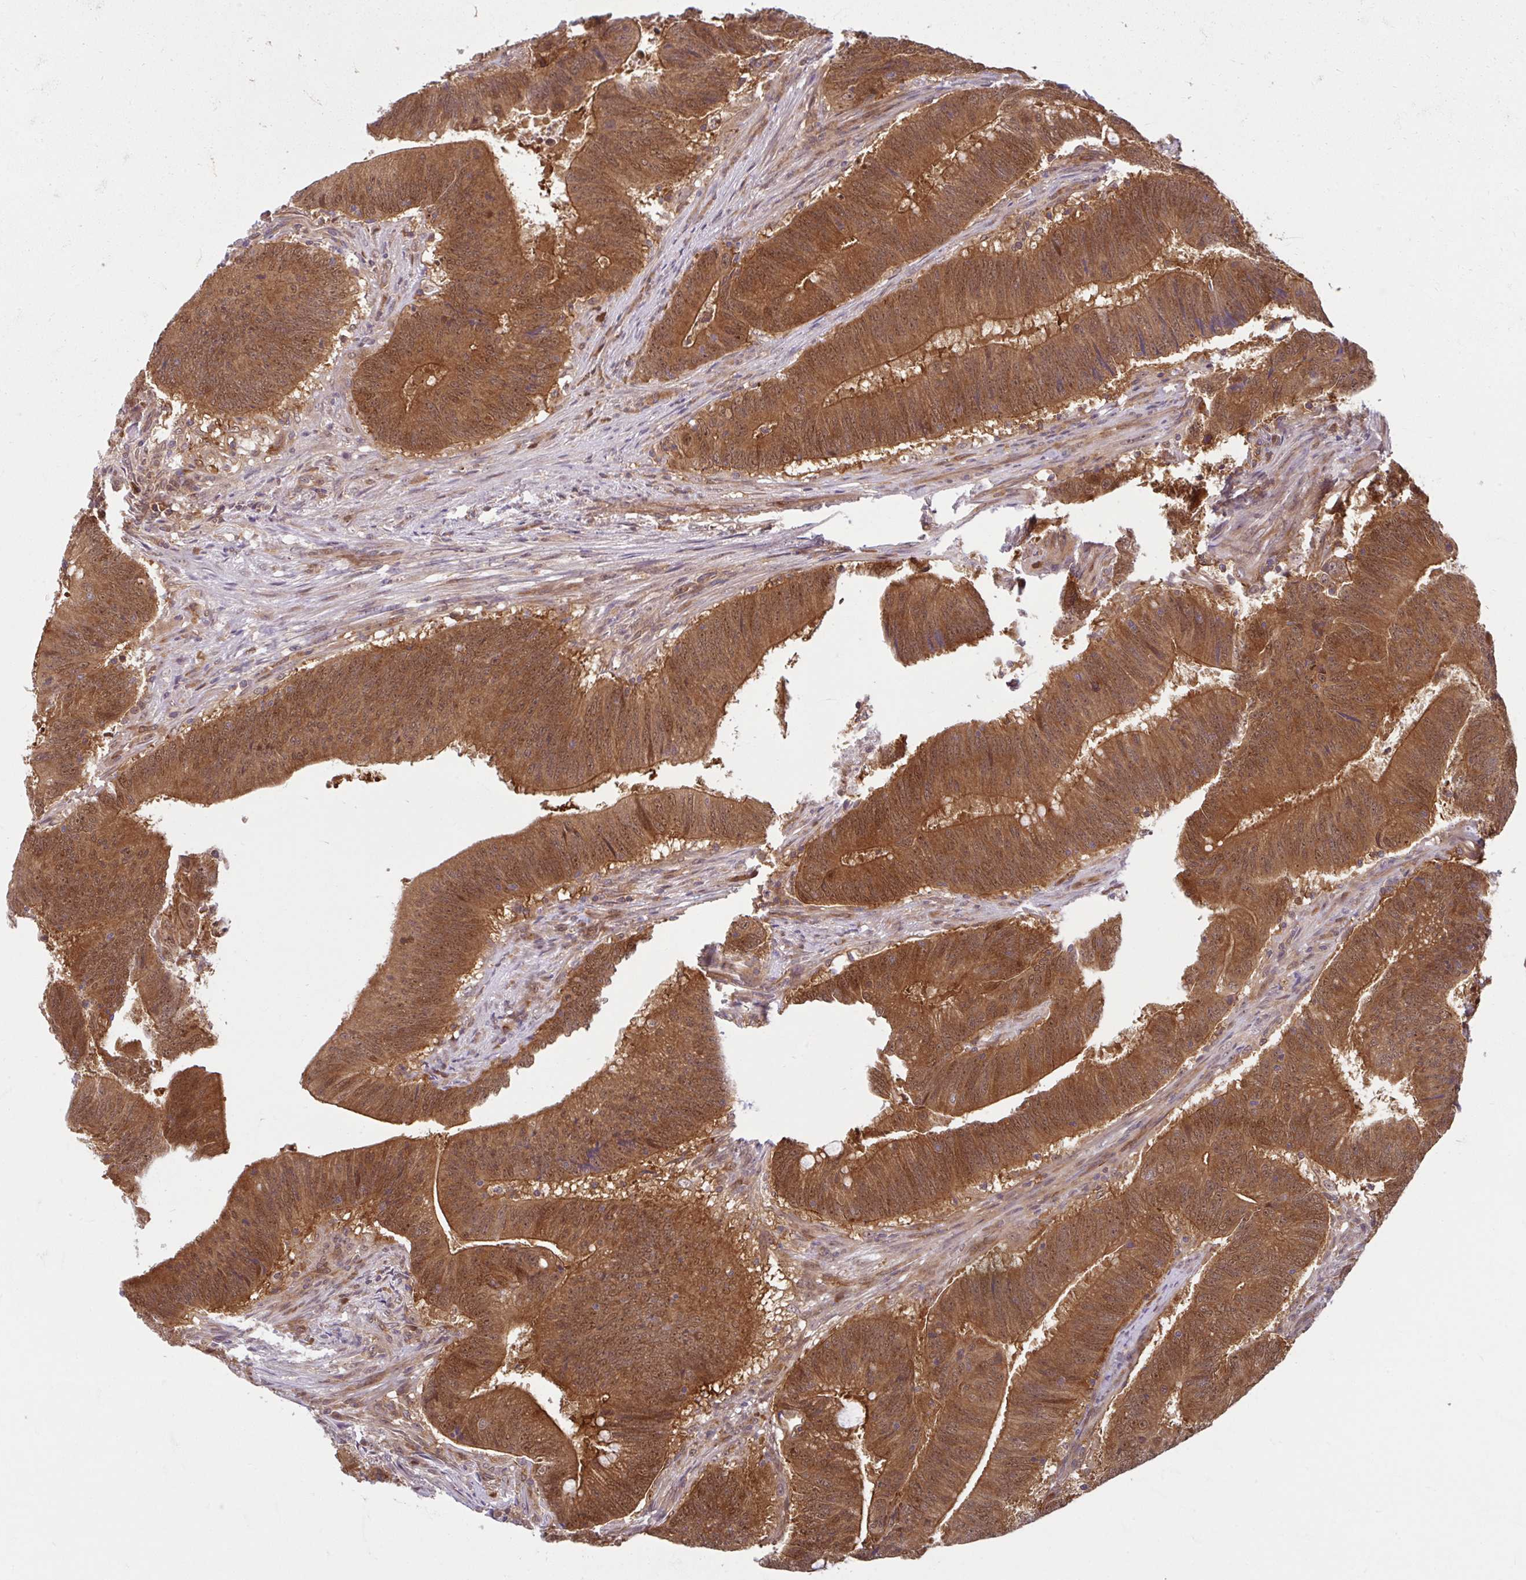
{"staining": {"intensity": "strong", "quantity": ">75%", "location": "cytoplasmic/membranous"}, "tissue": "colorectal cancer", "cell_type": "Tumor cells", "image_type": "cancer", "snomed": [{"axis": "morphology", "description": "Adenocarcinoma, NOS"}, {"axis": "topography", "description": "Colon"}], "caption": "DAB (3,3'-diaminobenzidine) immunohistochemical staining of human colorectal cancer (adenocarcinoma) demonstrates strong cytoplasmic/membranous protein staining in approximately >75% of tumor cells.", "gene": "HMBS", "patient": {"sex": "female", "age": 87}}